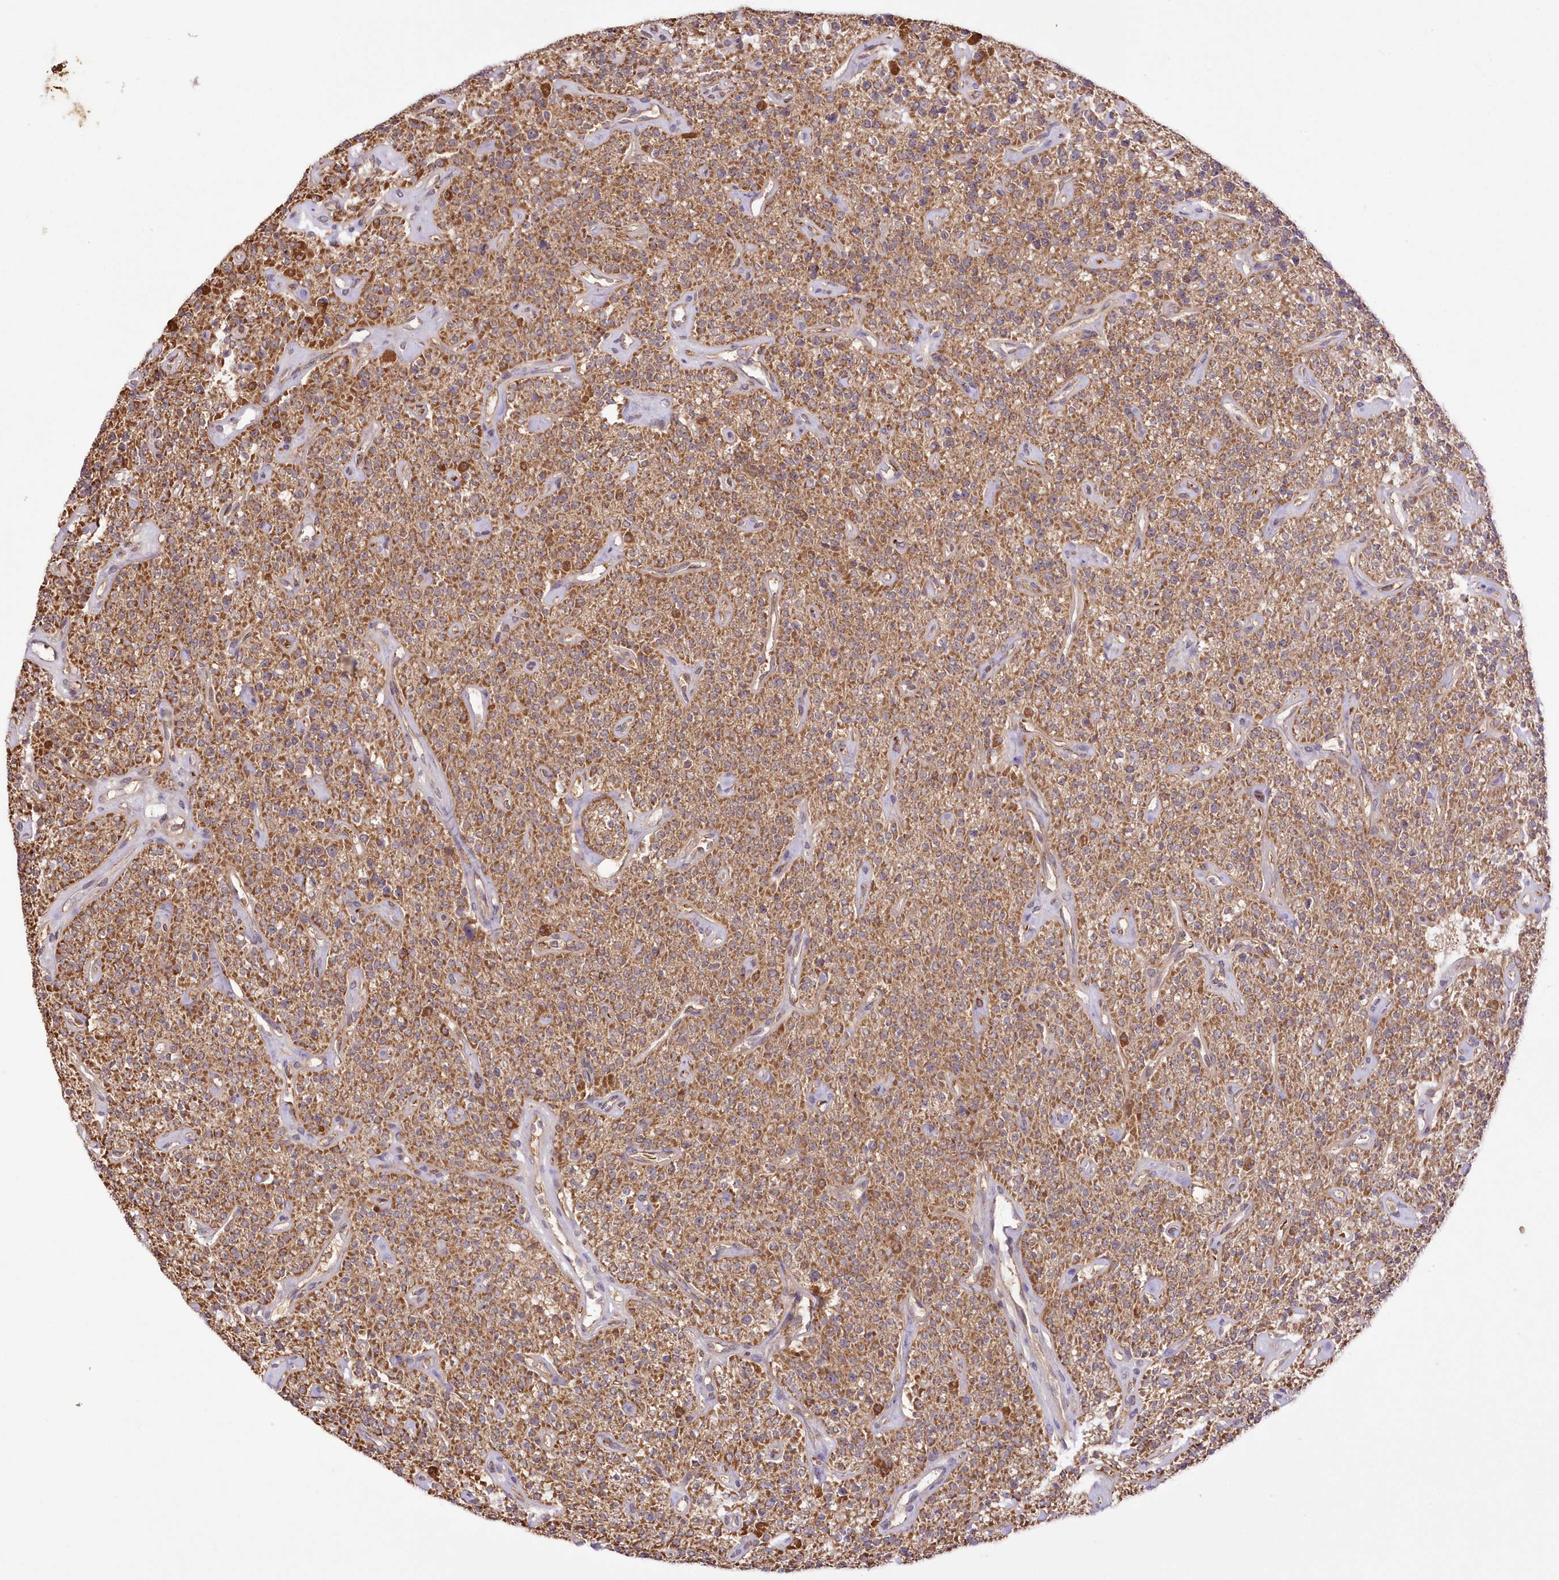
{"staining": {"intensity": "moderate", "quantity": ">75%", "location": "cytoplasmic/membranous"}, "tissue": "parathyroid gland", "cell_type": "Glandular cells", "image_type": "normal", "snomed": [{"axis": "morphology", "description": "Normal tissue, NOS"}, {"axis": "topography", "description": "Parathyroid gland"}], "caption": "Moderate cytoplasmic/membranous protein expression is appreciated in about >75% of glandular cells in parathyroid gland. The protein of interest is stained brown, and the nuclei are stained in blue (DAB (3,3'-diaminobenzidine) IHC with brightfield microscopy, high magnification).", "gene": "FCHO2", "patient": {"sex": "male", "age": 46}}